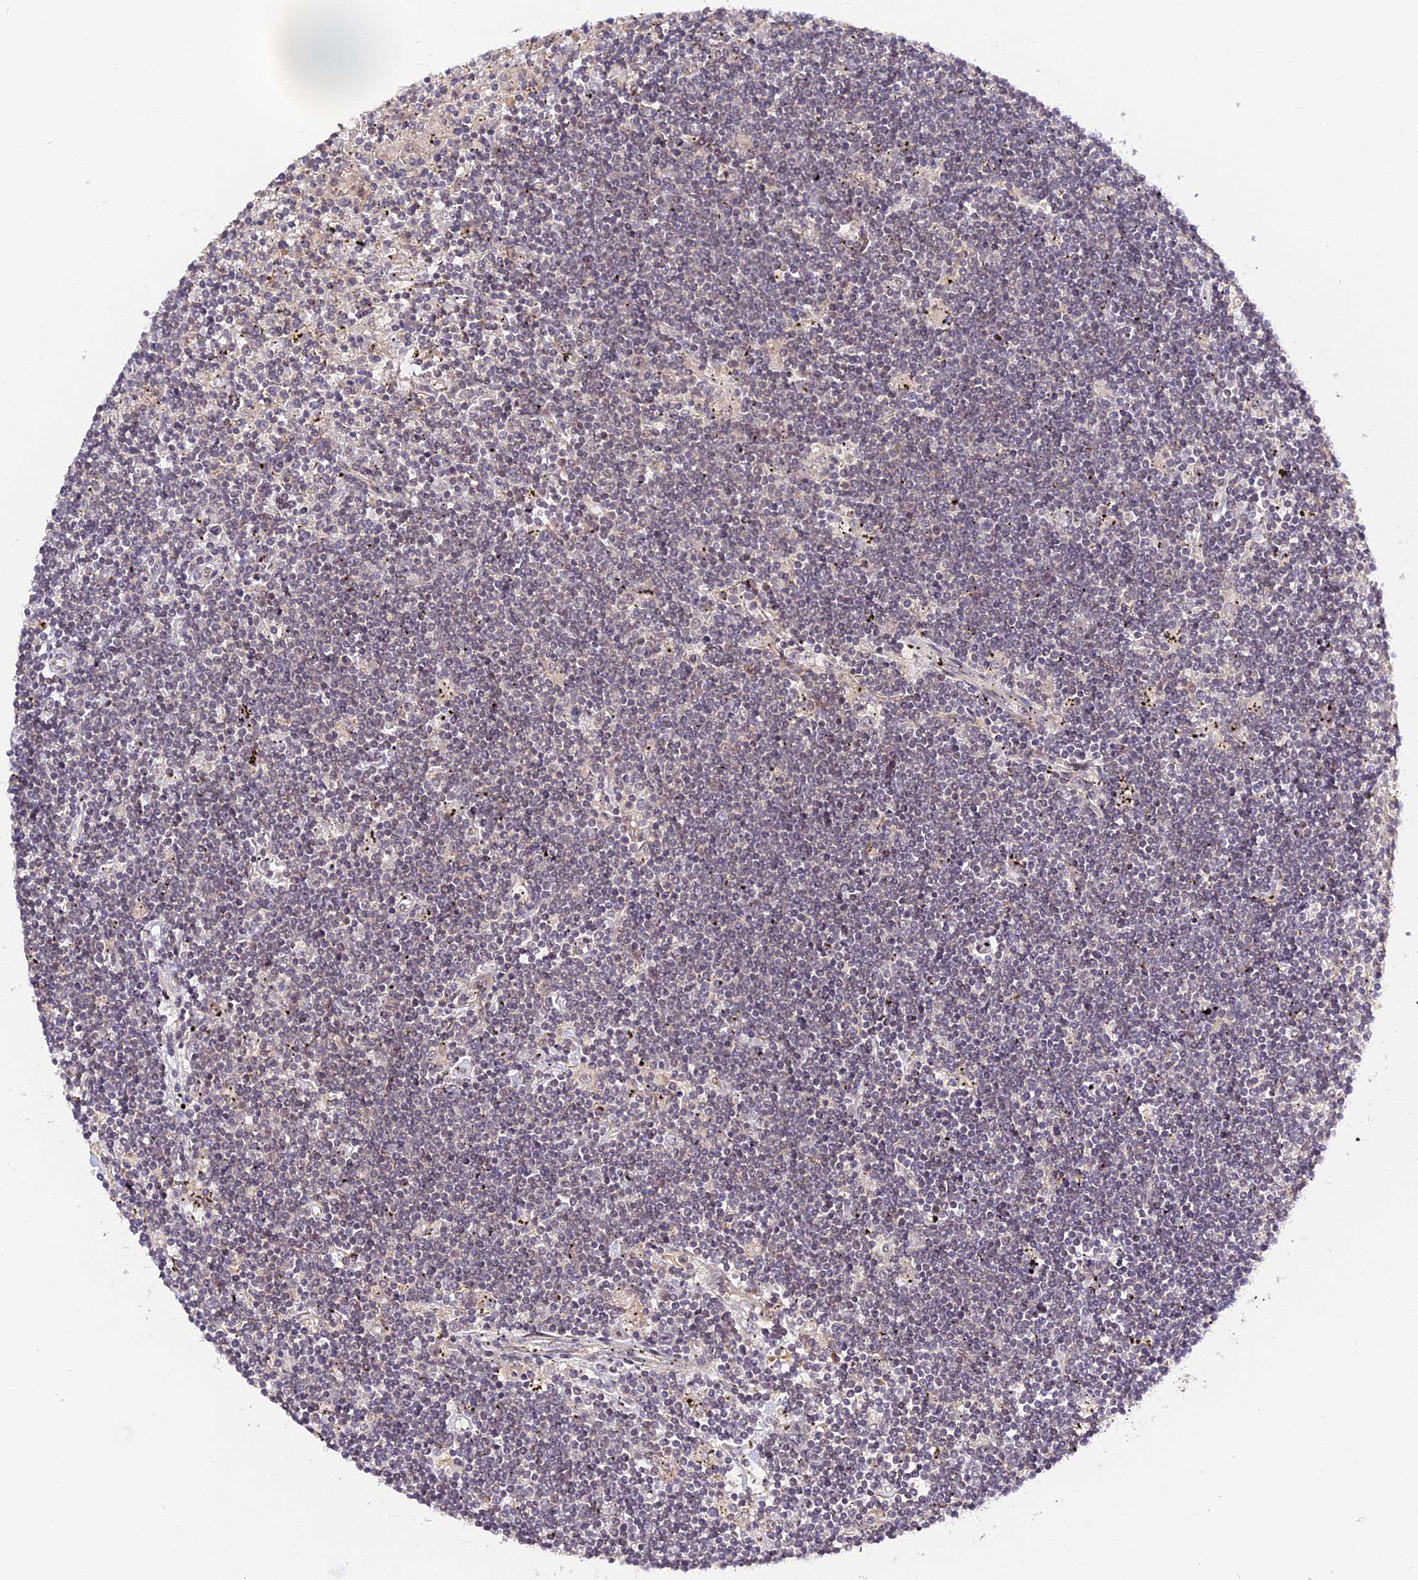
{"staining": {"intensity": "negative", "quantity": "none", "location": "none"}, "tissue": "lymphoma", "cell_type": "Tumor cells", "image_type": "cancer", "snomed": [{"axis": "morphology", "description": "Malignant lymphoma, non-Hodgkin's type, Low grade"}, {"axis": "topography", "description": "Spleen"}], "caption": "Immunohistochemistry (IHC) image of neoplastic tissue: human malignant lymphoma, non-Hodgkin's type (low-grade) stained with DAB (3,3'-diaminobenzidine) demonstrates no significant protein positivity in tumor cells.", "gene": "IMPACT", "patient": {"sex": "male", "age": 76}}